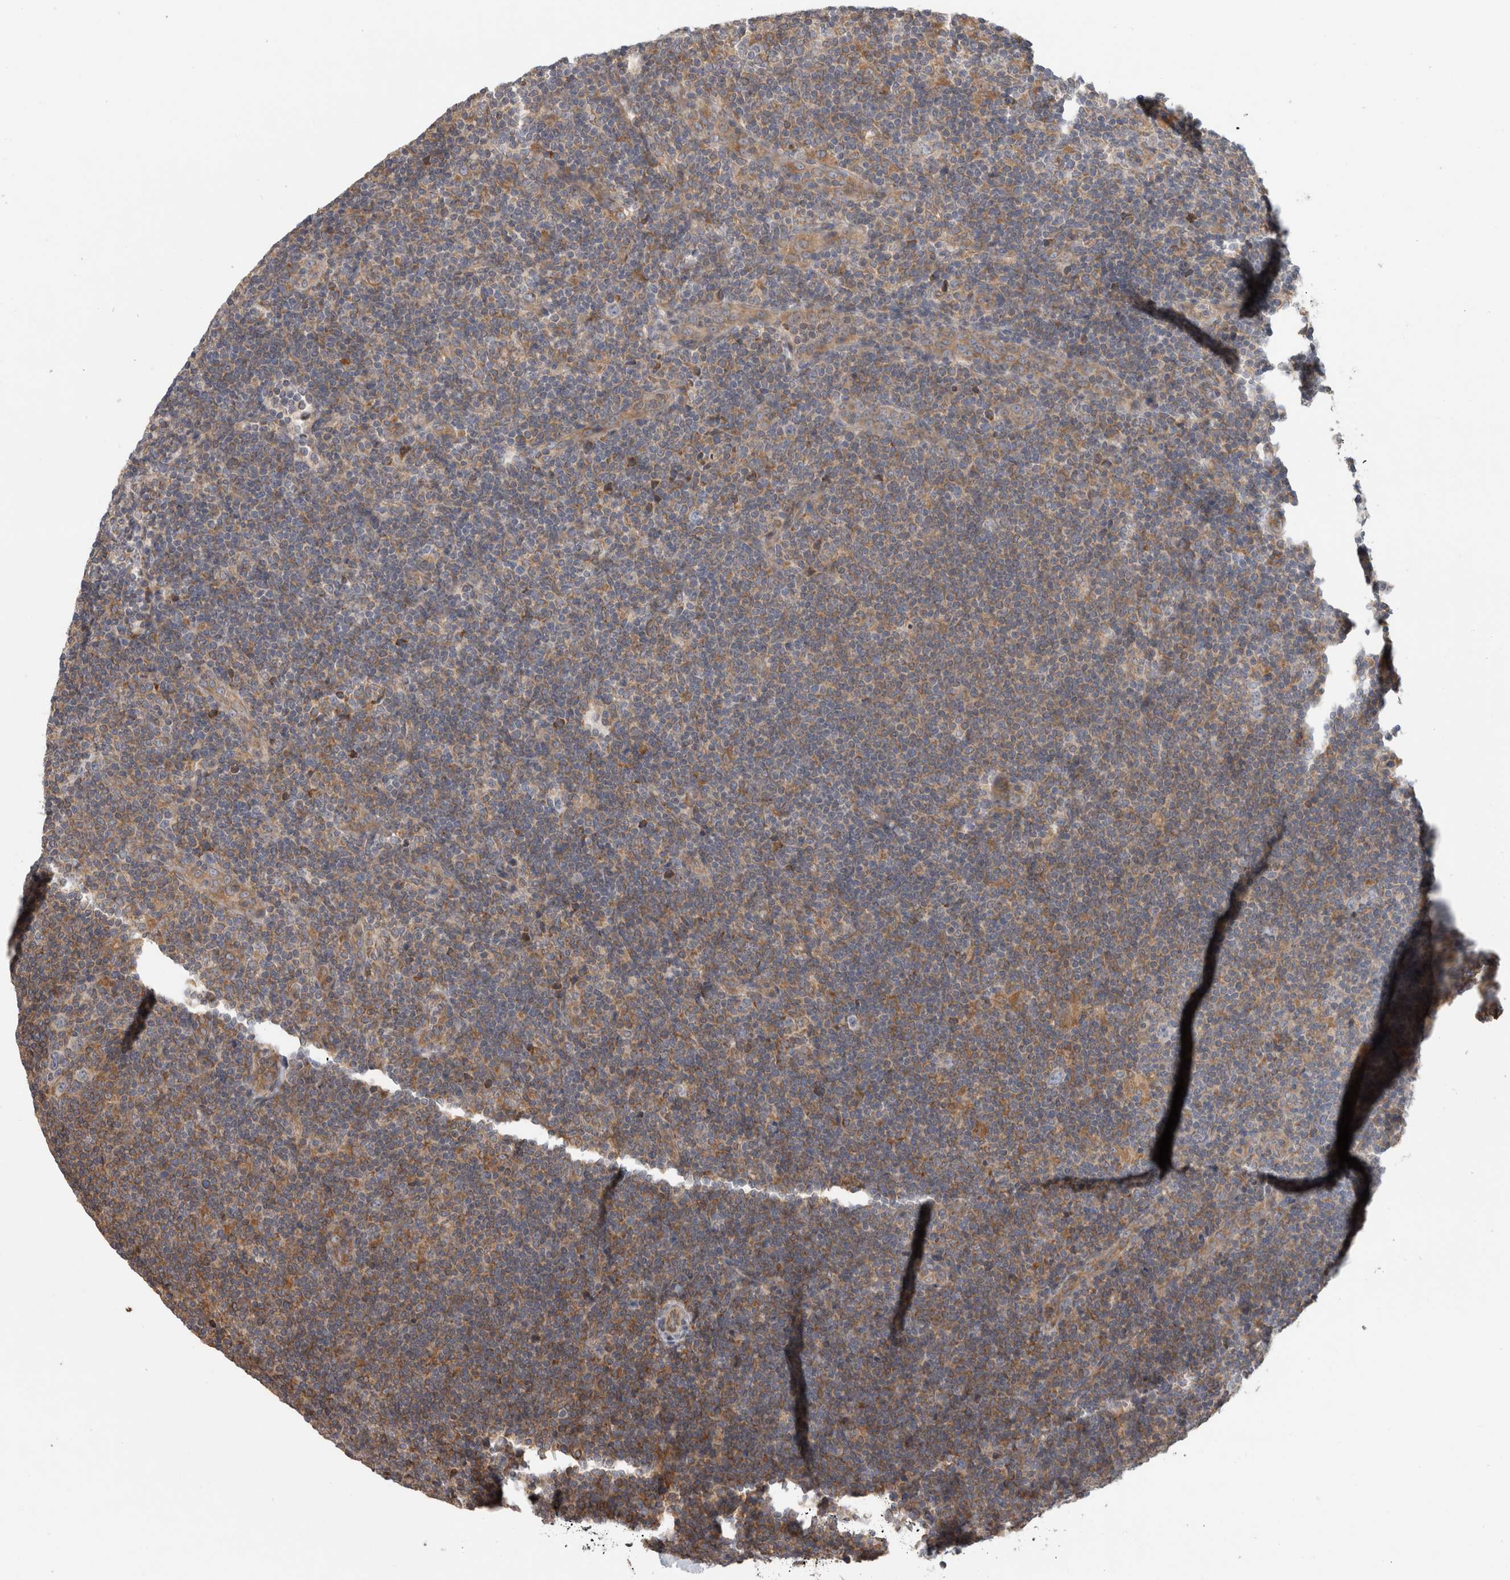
{"staining": {"intensity": "negative", "quantity": "none", "location": "none"}, "tissue": "lymphoma", "cell_type": "Tumor cells", "image_type": "cancer", "snomed": [{"axis": "morphology", "description": "Hodgkin's disease, NOS"}, {"axis": "topography", "description": "Lymph node"}], "caption": "Immunohistochemical staining of Hodgkin's disease demonstrates no significant expression in tumor cells.", "gene": "PARP6", "patient": {"sex": "female", "age": 57}}